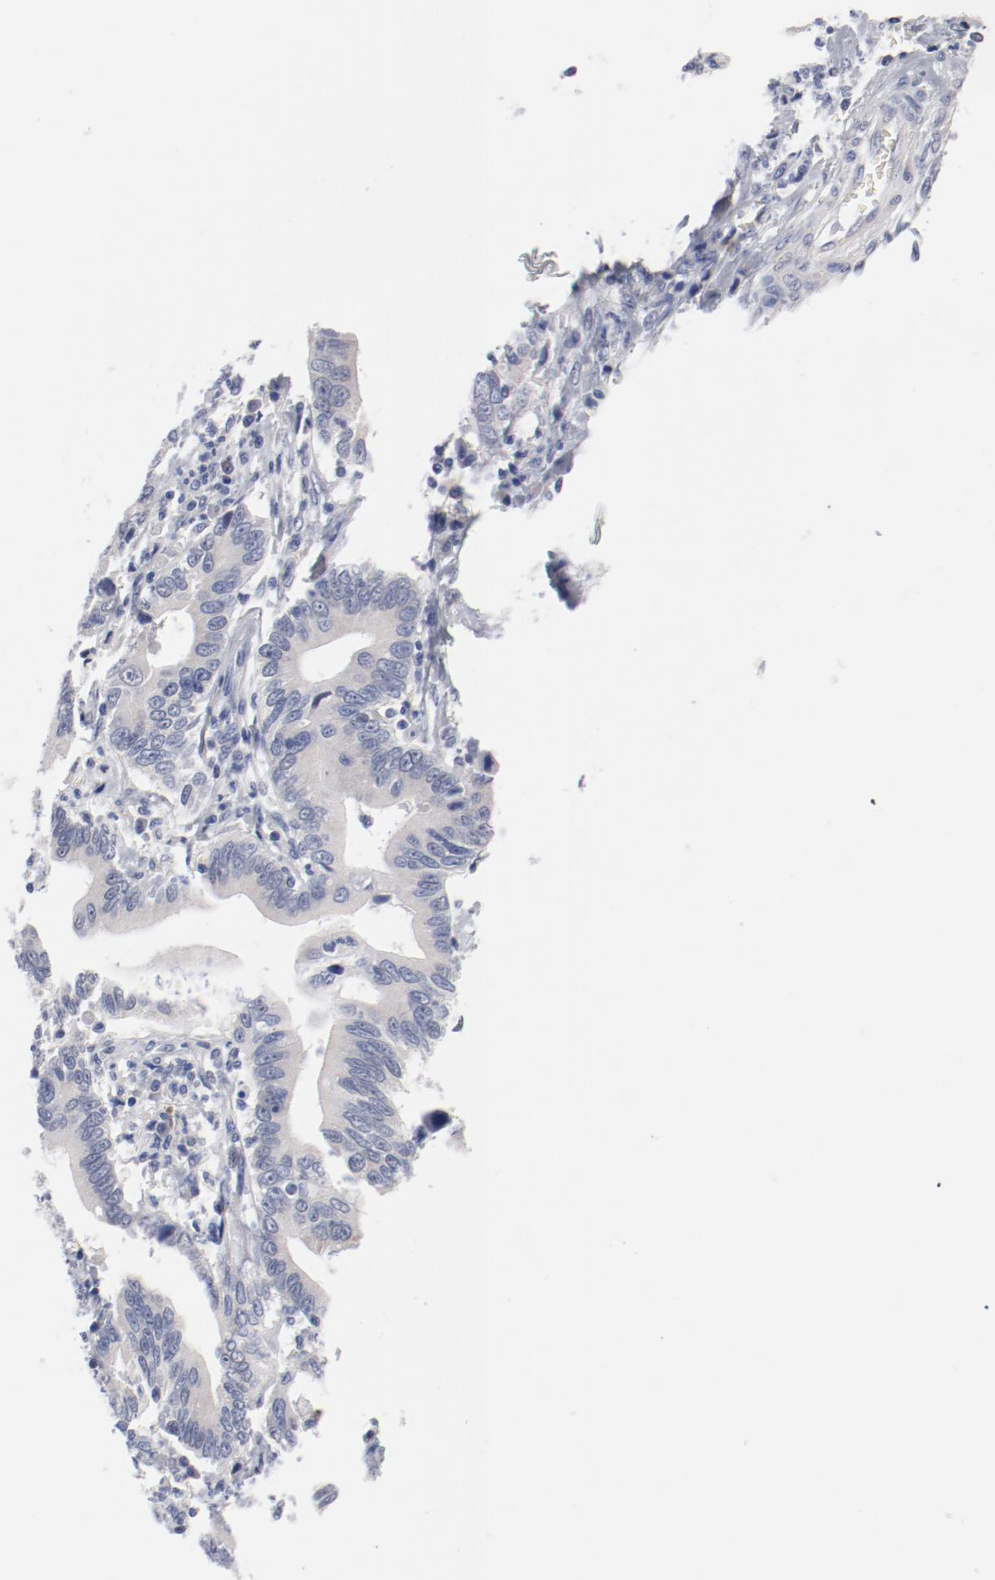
{"staining": {"intensity": "negative", "quantity": "none", "location": "none"}, "tissue": "stomach cancer", "cell_type": "Tumor cells", "image_type": "cancer", "snomed": [{"axis": "morphology", "description": "Adenocarcinoma, NOS"}, {"axis": "topography", "description": "Stomach, upper"}], "caption": "A high-resolution photomicrograph shows immunohistochemistry staining of stomach adenocarcinoma, which shows no significant expression in tumor cells.", "gene": "KCNK13", "patient": {"sex": "male", "age": 63}}